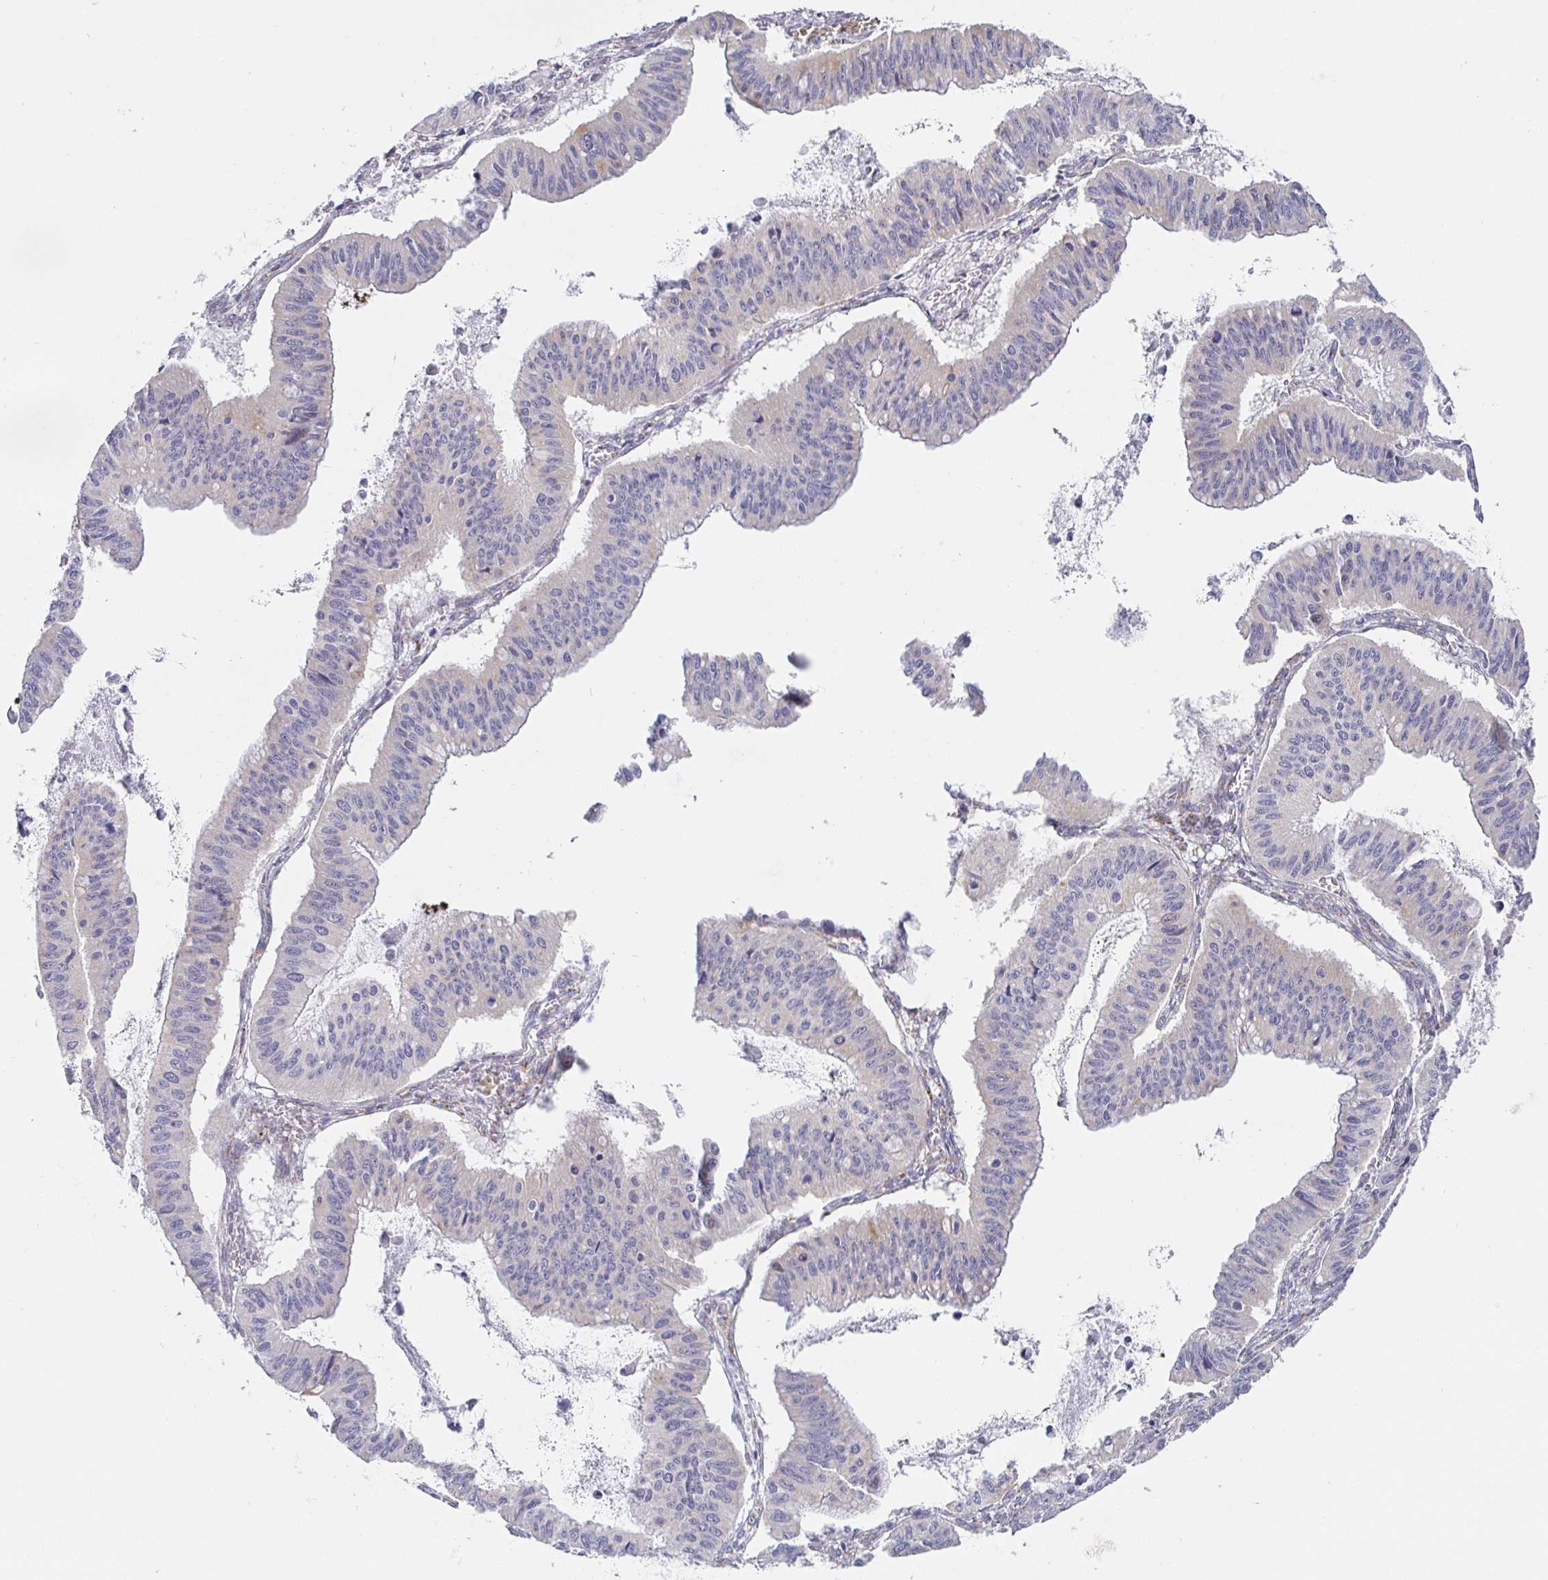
{"staining": {"intensity": "negative", "quantity": "none", "location": "none"}, "tissue": "ovarian cancer", "cell_type": "Tumor cells", "image_type": "cancer", "snomed": [{"axis": "morphology", "description": "Cystadenocarcinoma, mucinous, NOS"}, {"axis": "topography", "description": "Ovary"}], "caption": "Immunohistochemistry micrograph of neoplastic tissue: human ovarian cancer (mucinous cystadenocarcinoma) stained with DAB (3,3'-diaminobenzidine) exhibits no significant protein positivity in tumor cells. The staining was performed using DAB (3,3'-diaminobenzidine) to visualize the protein expression in brown, while the nuclei were stained in blue with hematoxylin (Magnification: 20x).", "gene": "CIT", "patient": {"sex": "female", "age": 72}}